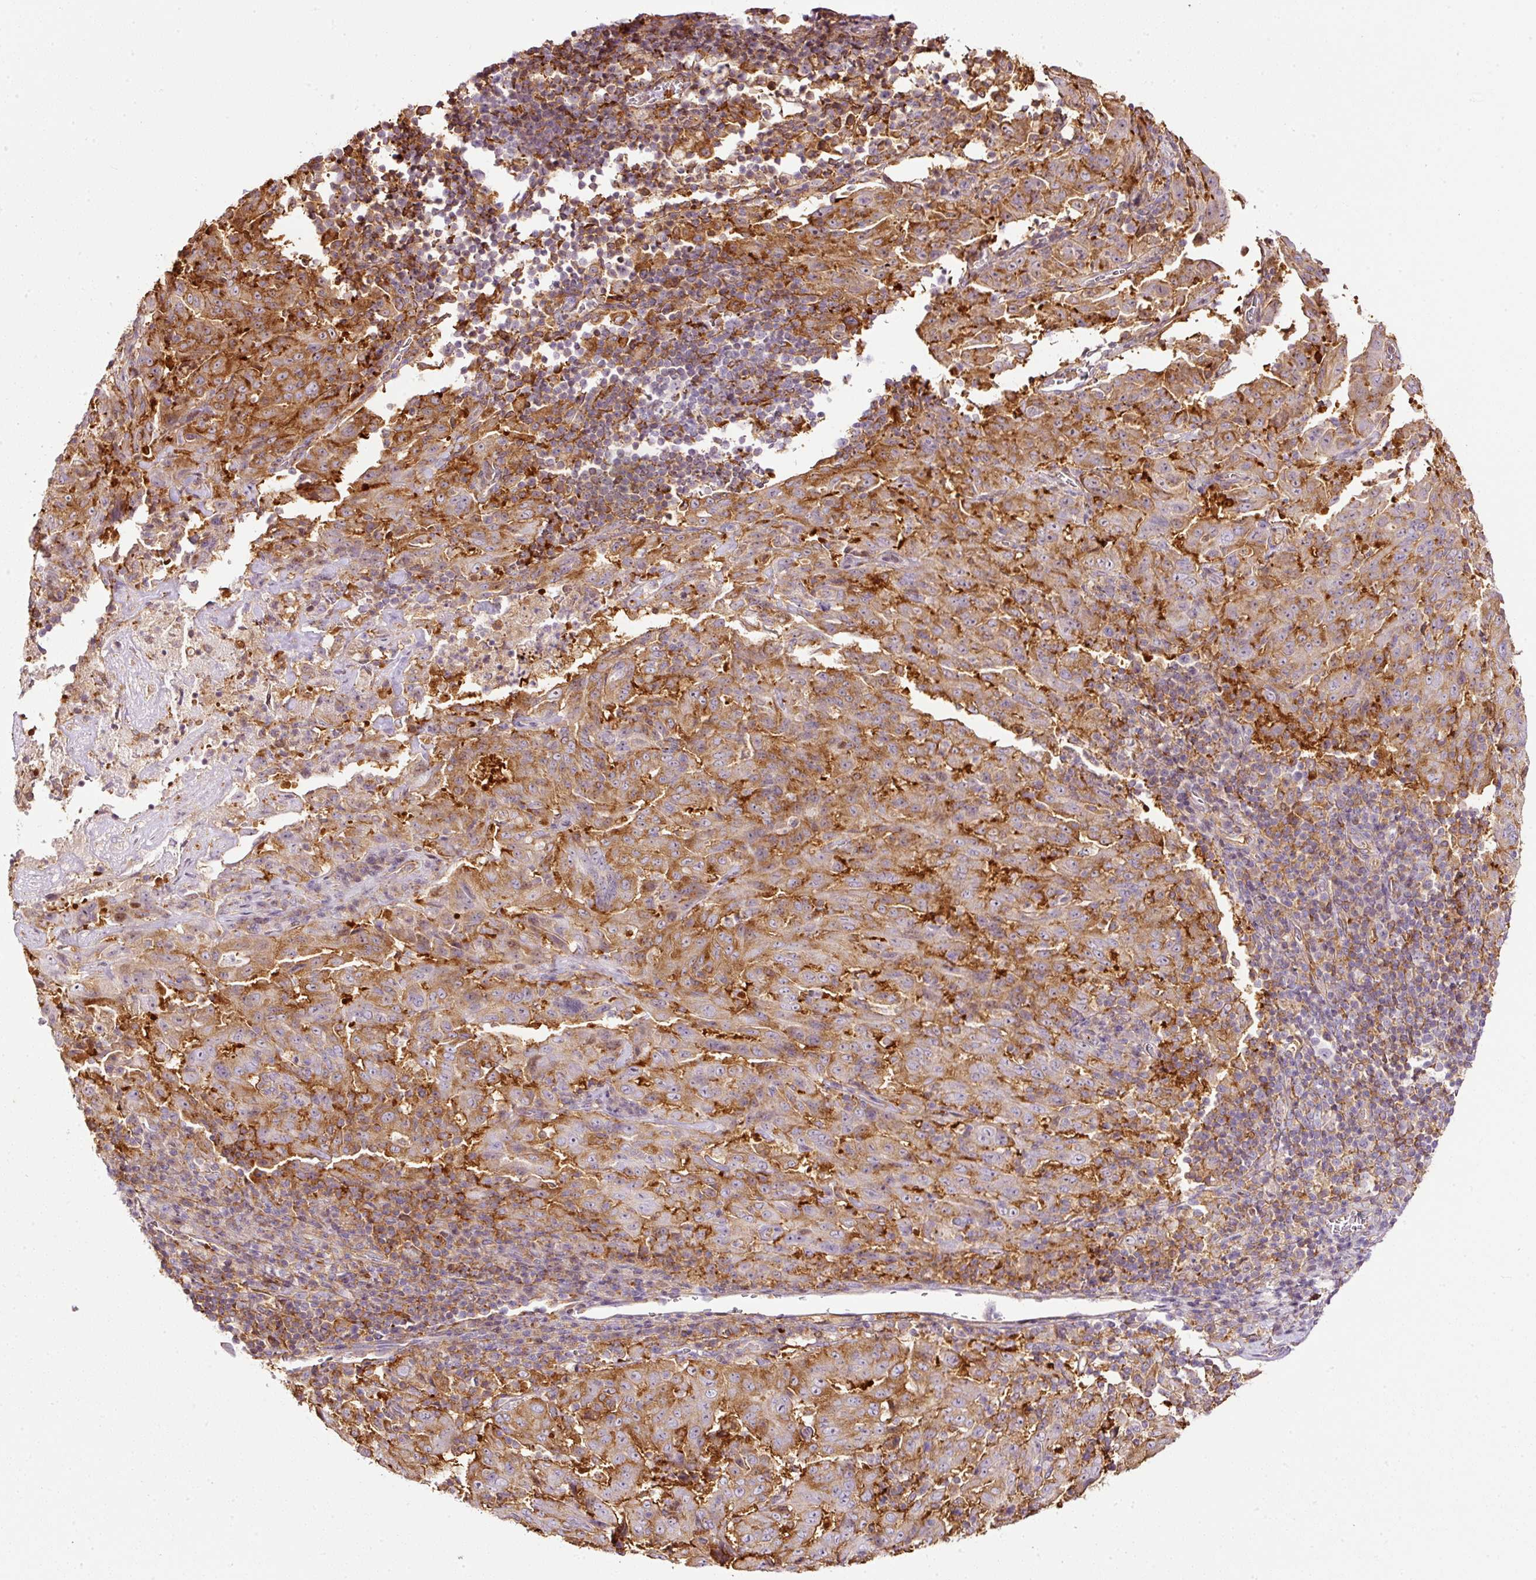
{"staining": {"intensity": "moderate", "quantity": ">75%", "location": "cytoplasmic/membranous"}, "tissue": "pancreatic cancer", "cell_type": "Tumor cells", "image_type": "cancer", "snomed": [{"axis": "morphology", "description": "Adenocarcinoma, NOS"}, {"axis": "topography", "description": "Pancreas"}], "caption": "Pancreatic adenocarcinoma was stained to show a protein in brown. There is medium levels of moderate cytoplasmic/membranous expression in approximately >75% of tumor cells. Using DAB (brown) and hematoxylin (blue) stains, captured at high magnification using brightfield microscopy.", "gene": "SCNM1", "patient": {"sex": "male", "age": 63}}